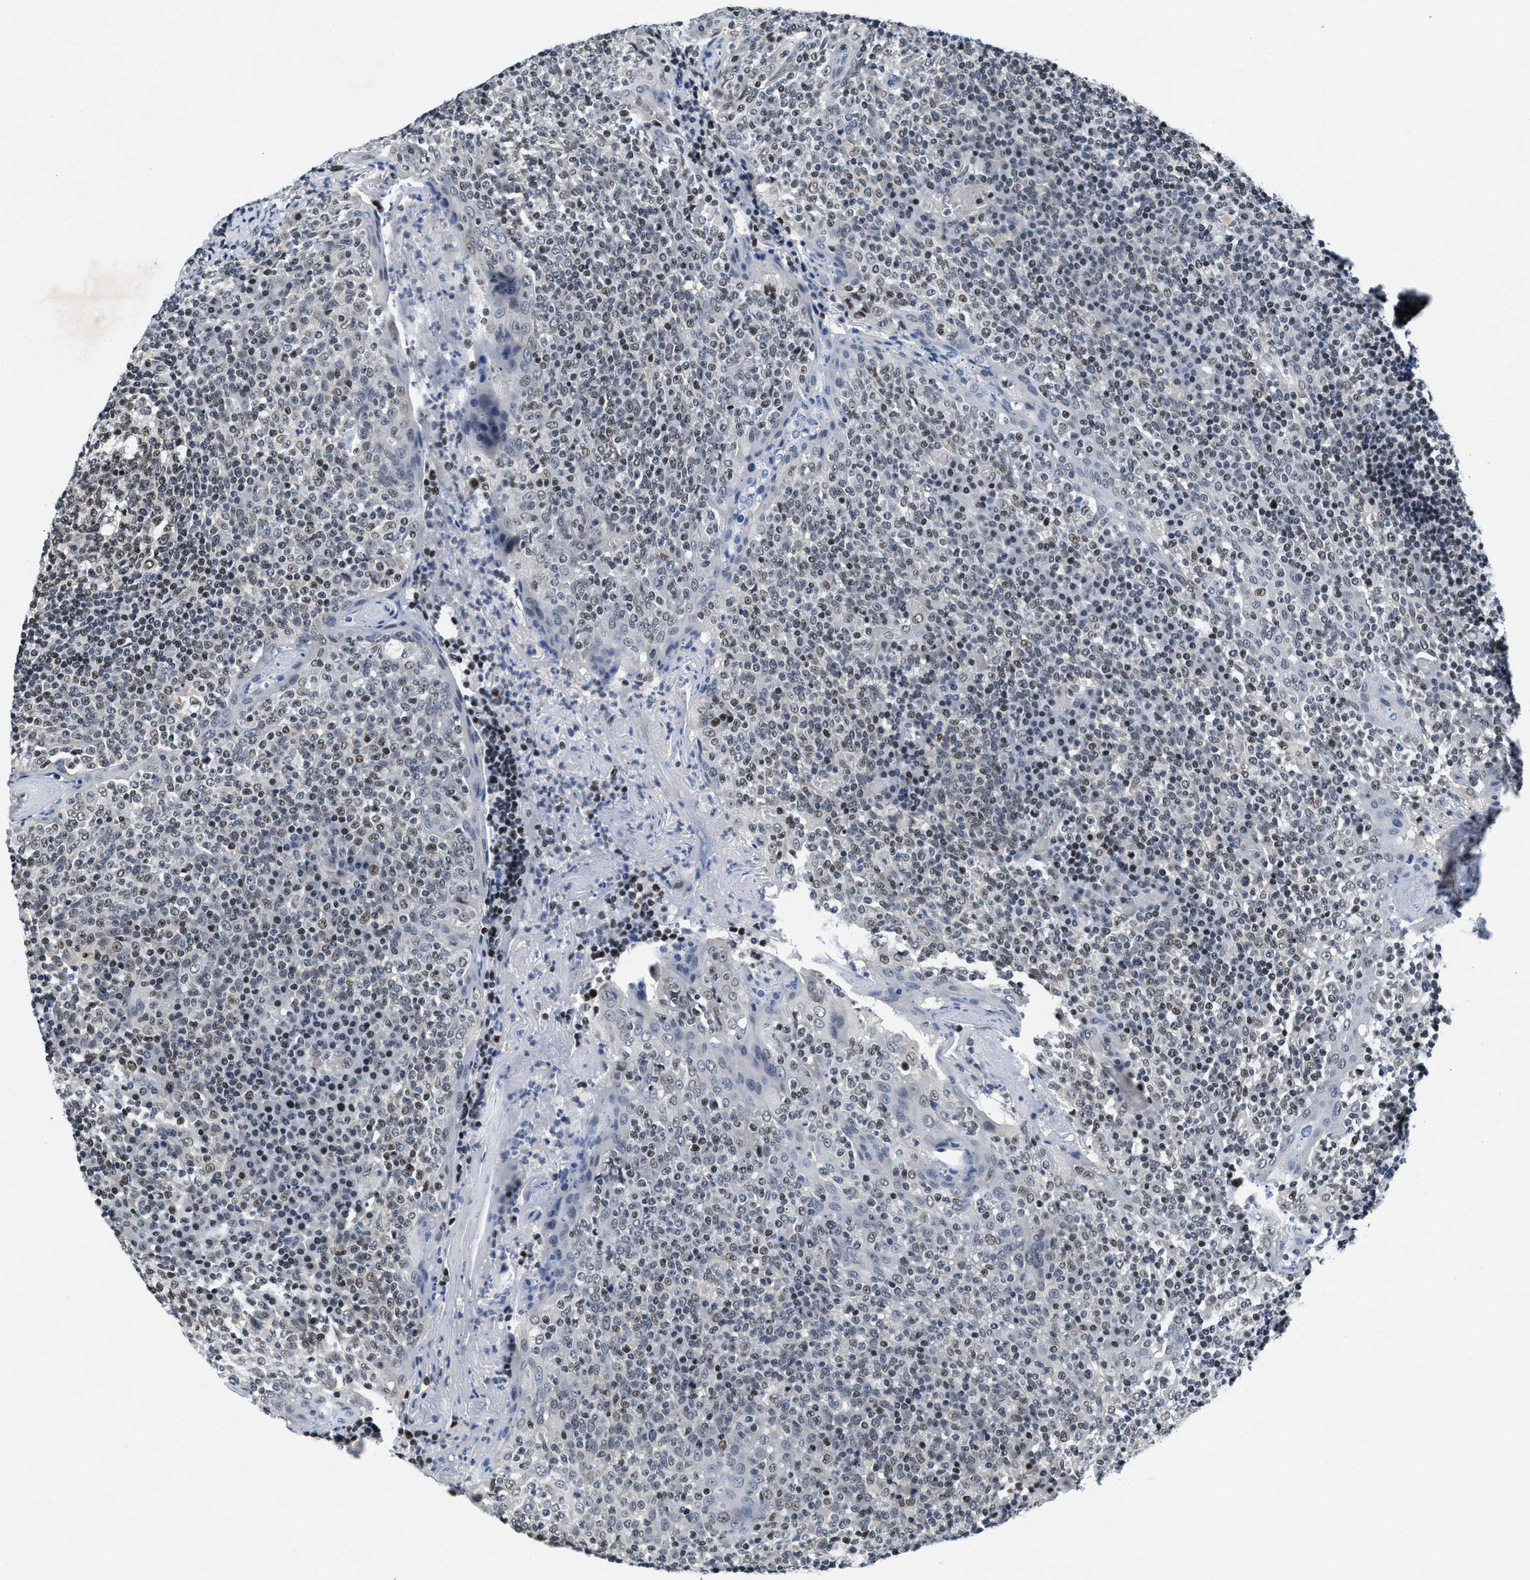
{"staining": {"intensity": "moderate", "quantity": "25%-75%", "location": "nuclear"}, "tissue": "tonsil", "cell_type": "Germinal center cells", "image_type": "normal", "snomed": [{"axis": "morphology", "description": "Normal tissue, NOS"}, {"axis": "topography", "description": "Tonsil"}], "caption": "This photomicrograph demonstrates IHC staining of unremarkable tonsil, with medium moderate nuclear staining in about 25%-75% of germinal center cells.", "gene": "WDR81", "patient": {"sex": "female", "age": 19}}